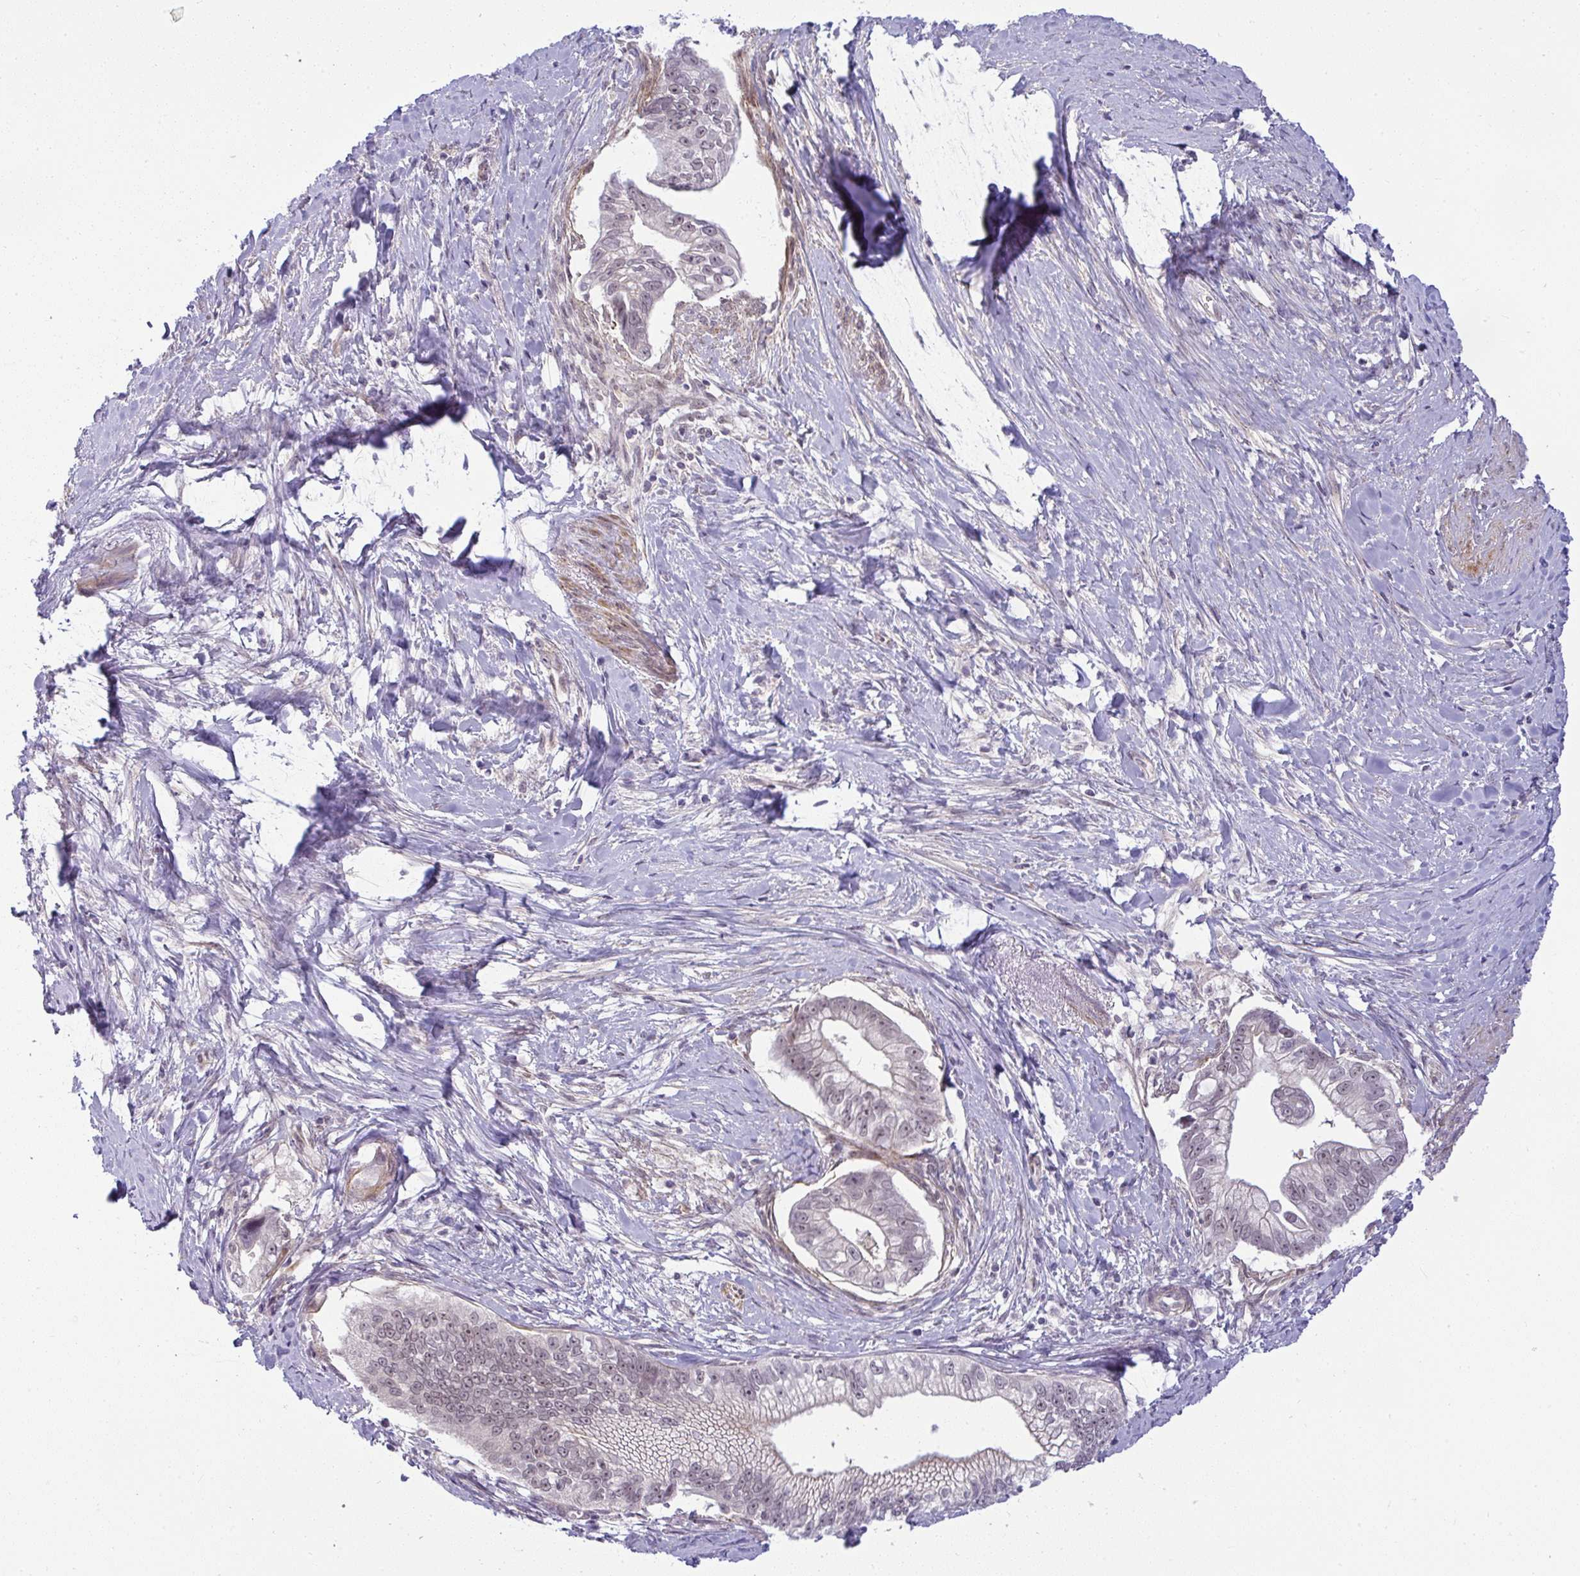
{"staining": {"intensity": "moderate", "quantity": "25%-75%", "location": "cytoplasmic/membranous,nuclear"}, "tissue": "pancreatic cancer", "cell_type": "Tumor cells", "image_type": "cancer", "snomed": [{"axis": "morphology", "description": "Adenocarcinoma, NOS"}, {"axis": "topography", "description": "Pancreas"}], "caption": "An immunohistochemistry photomicrograph of tumor tissue is shown. Protein staining in brown labels moderate cytoplasmic/membranous and nuclear positivity in pancreatic cancer (adenocarcinoma) within tumor cells.", "gene": "DZIP1", "patient": {"sex": "male", "age": 70}}